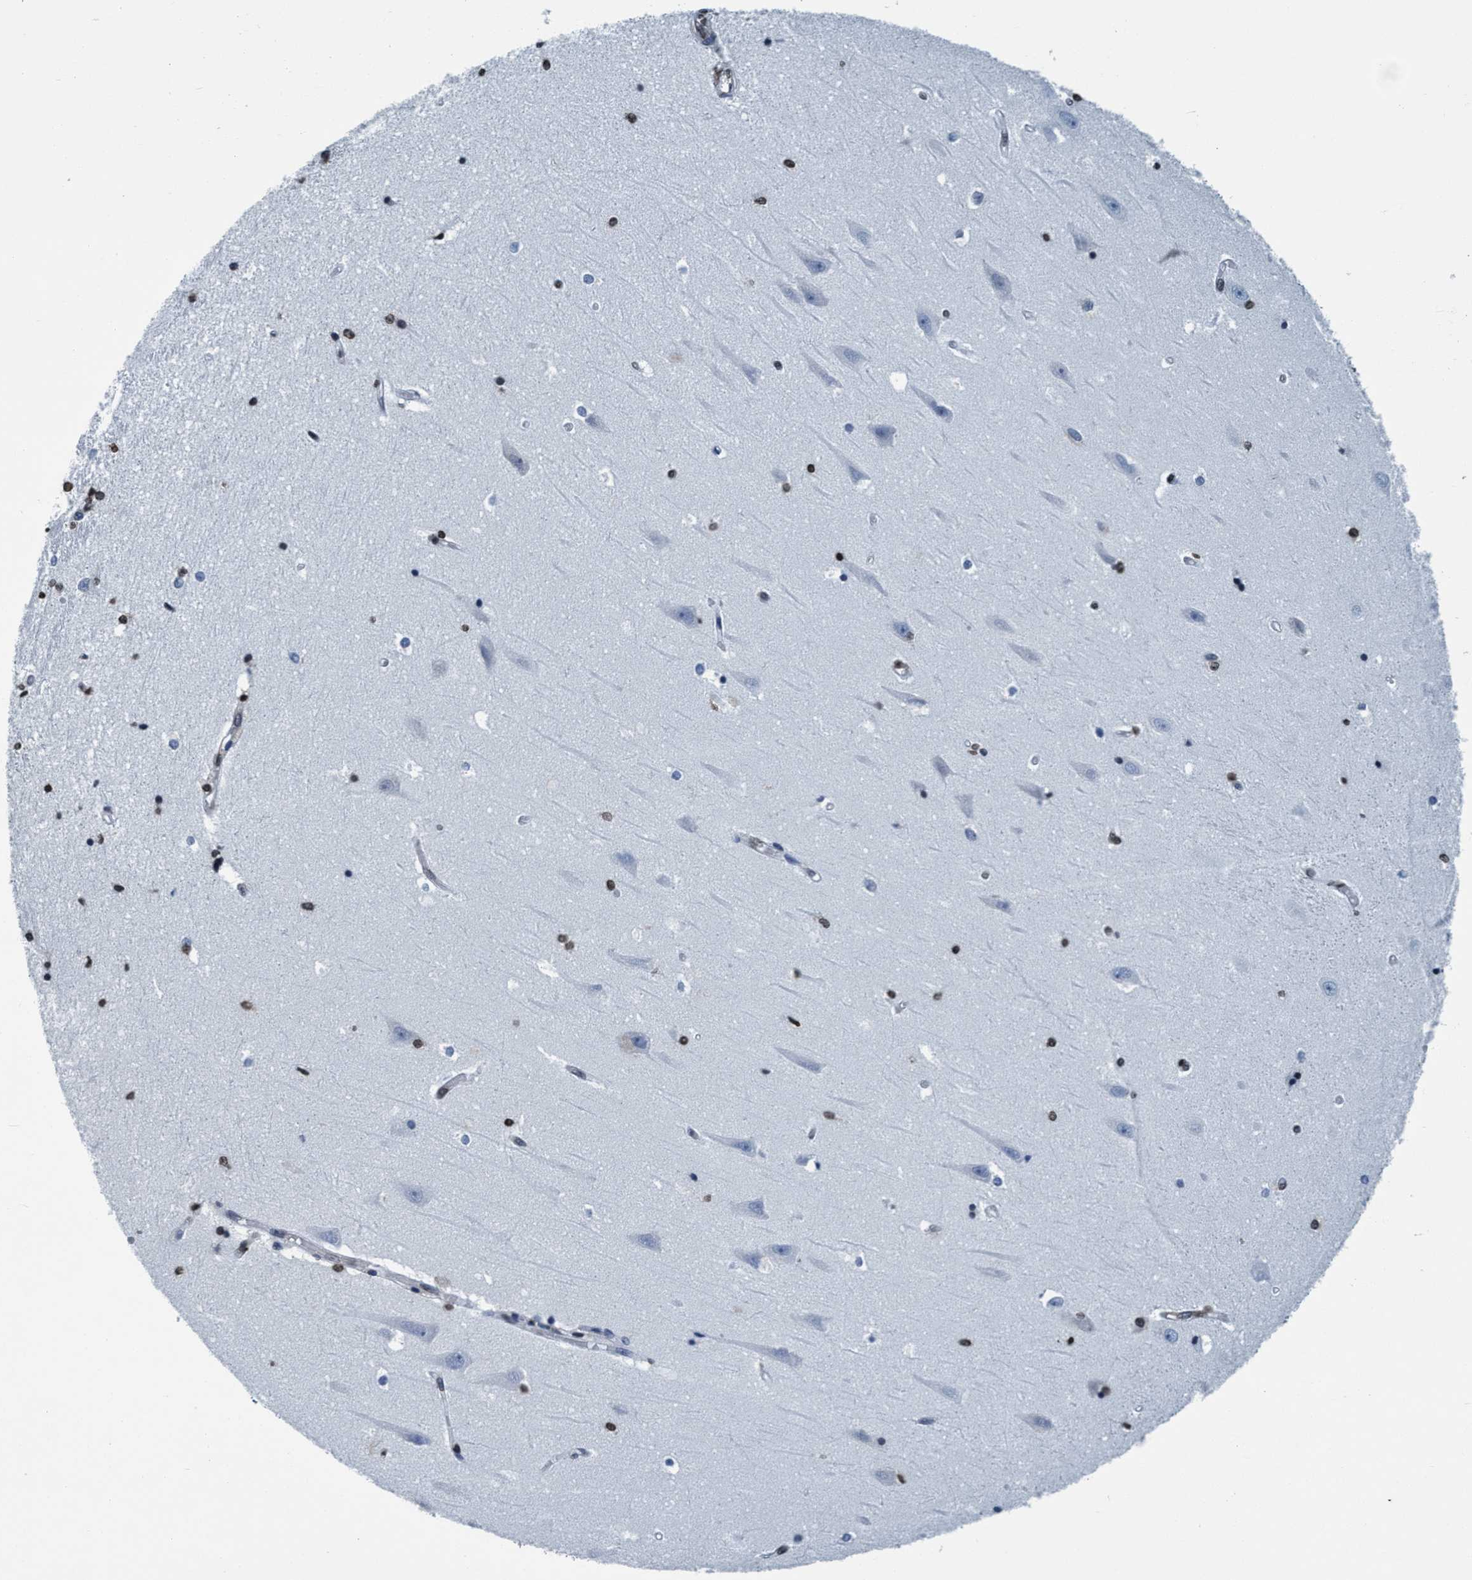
{"staining": {"intensity": "moderate", "quantity": ">75%", "location": "nuclear"}, "tissue": "hippocampus", "cell_type": "Glial cells", "image_type": "normal", "snomed": [{"axis": "morphology", "description": "Normal tissue, NOS"}, {"axis": "topography", "description": "Hippocampus"}], "caption": "Immunohistochemical staining of unremarkable hippocampus reveals moderate nuclear protein expression in about >75% of glial cells. The staining was performed using DAB, with brown indicating positive protein expression. Nuclei are stained blue with hematoxylin.", "gene": "CCNE2", "patient": {"sex": "male", "age": 45}}